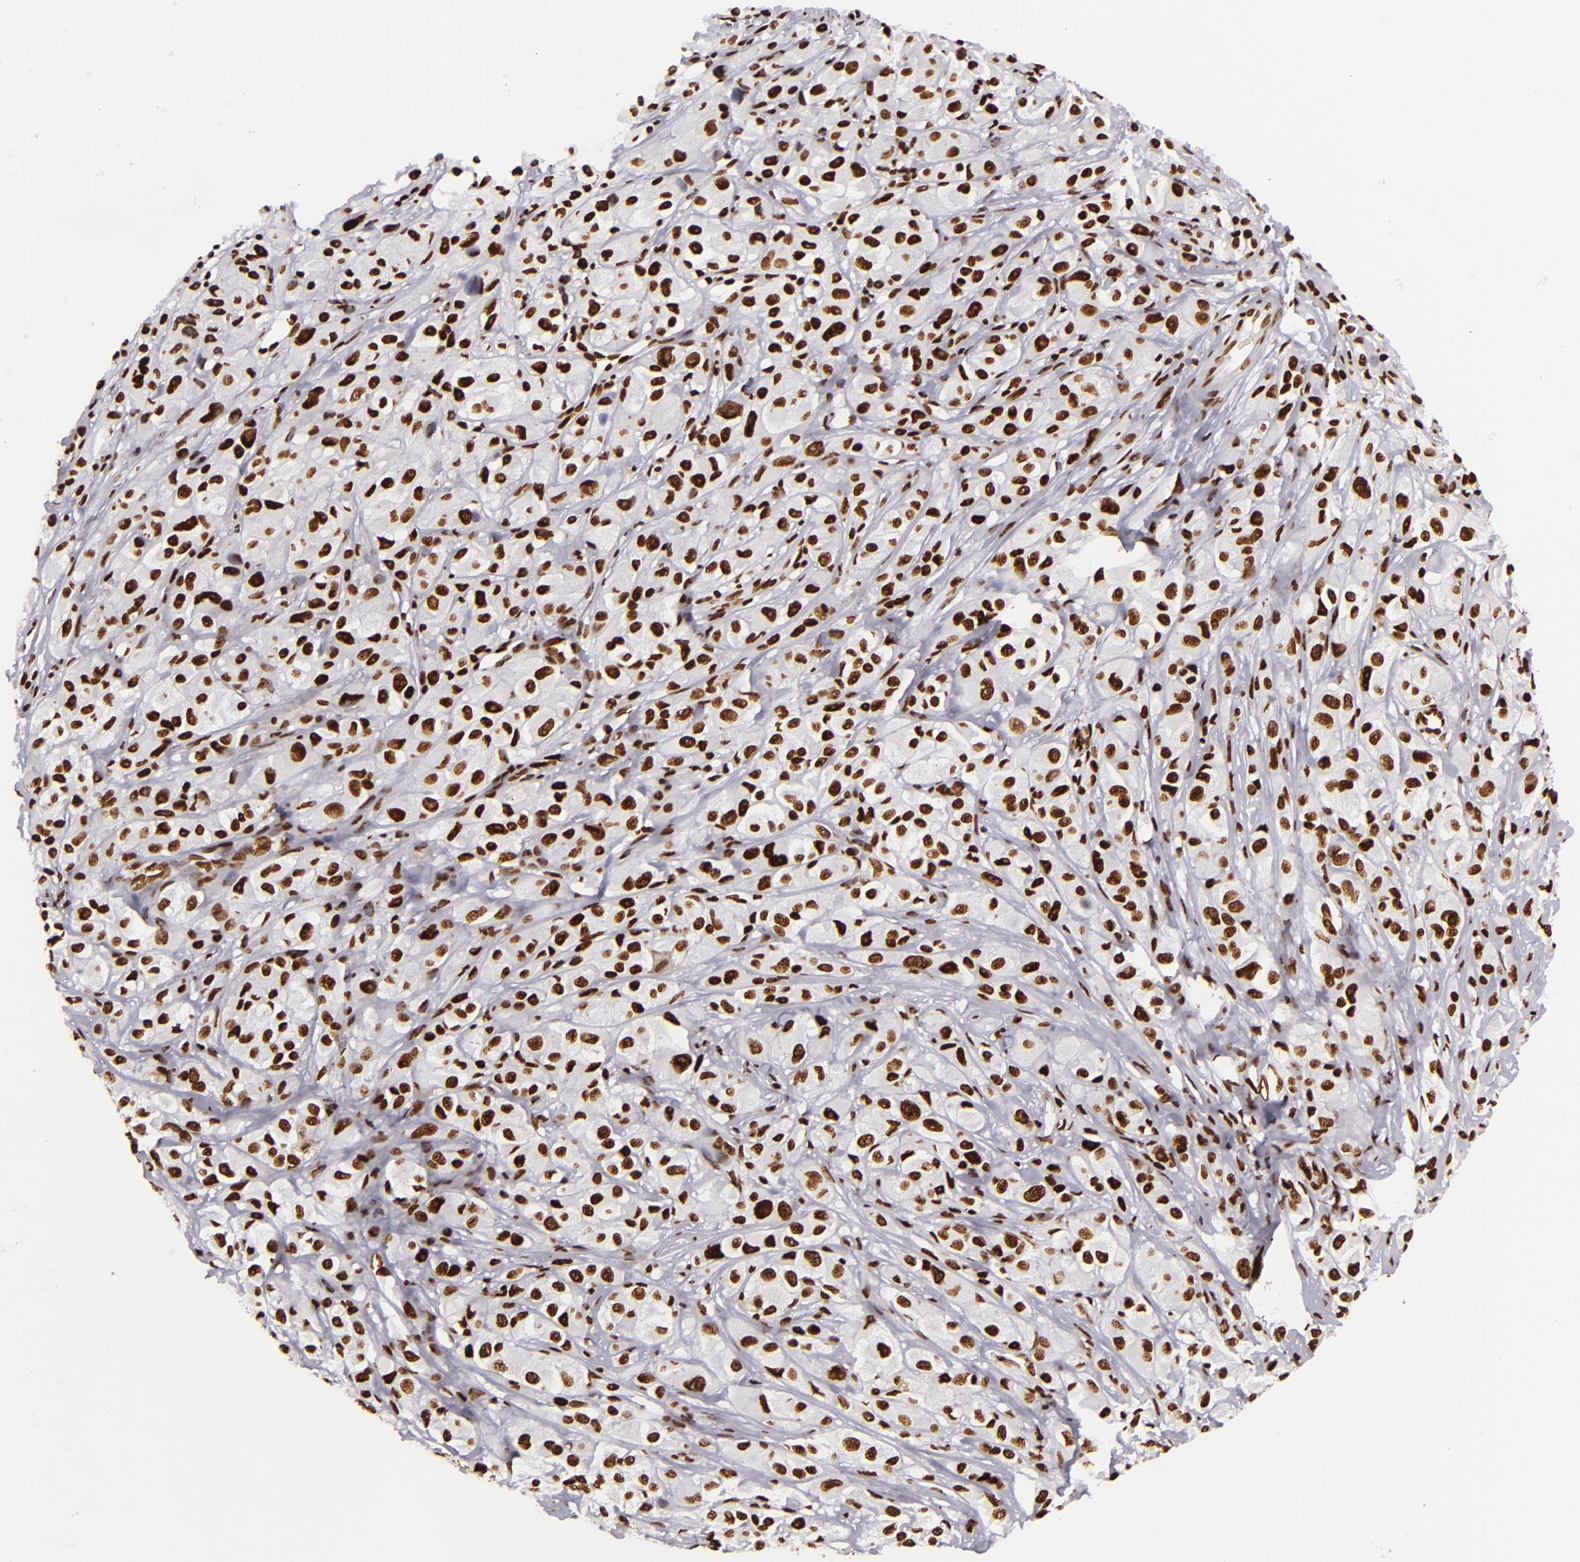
{"staining": {"intensity": "strong", "quantity": ">75%", "location": "nuclear"}, "tissue": "melanoma", "cell_type": "Tumor cells", "image_type": "cancer", "snomed": [{"axis": "morphology", "description": "Malignant melanoma, NOS"}, {"axis": "topography", "description": "Skin"}], "caption": "Melanoma was stained to show a protein in brown. There is high levels of strong nuclear staining in approximately >75% of tumor cells.", "gene": "SAFB", "patient": {"sex": "male", "age": 56}}